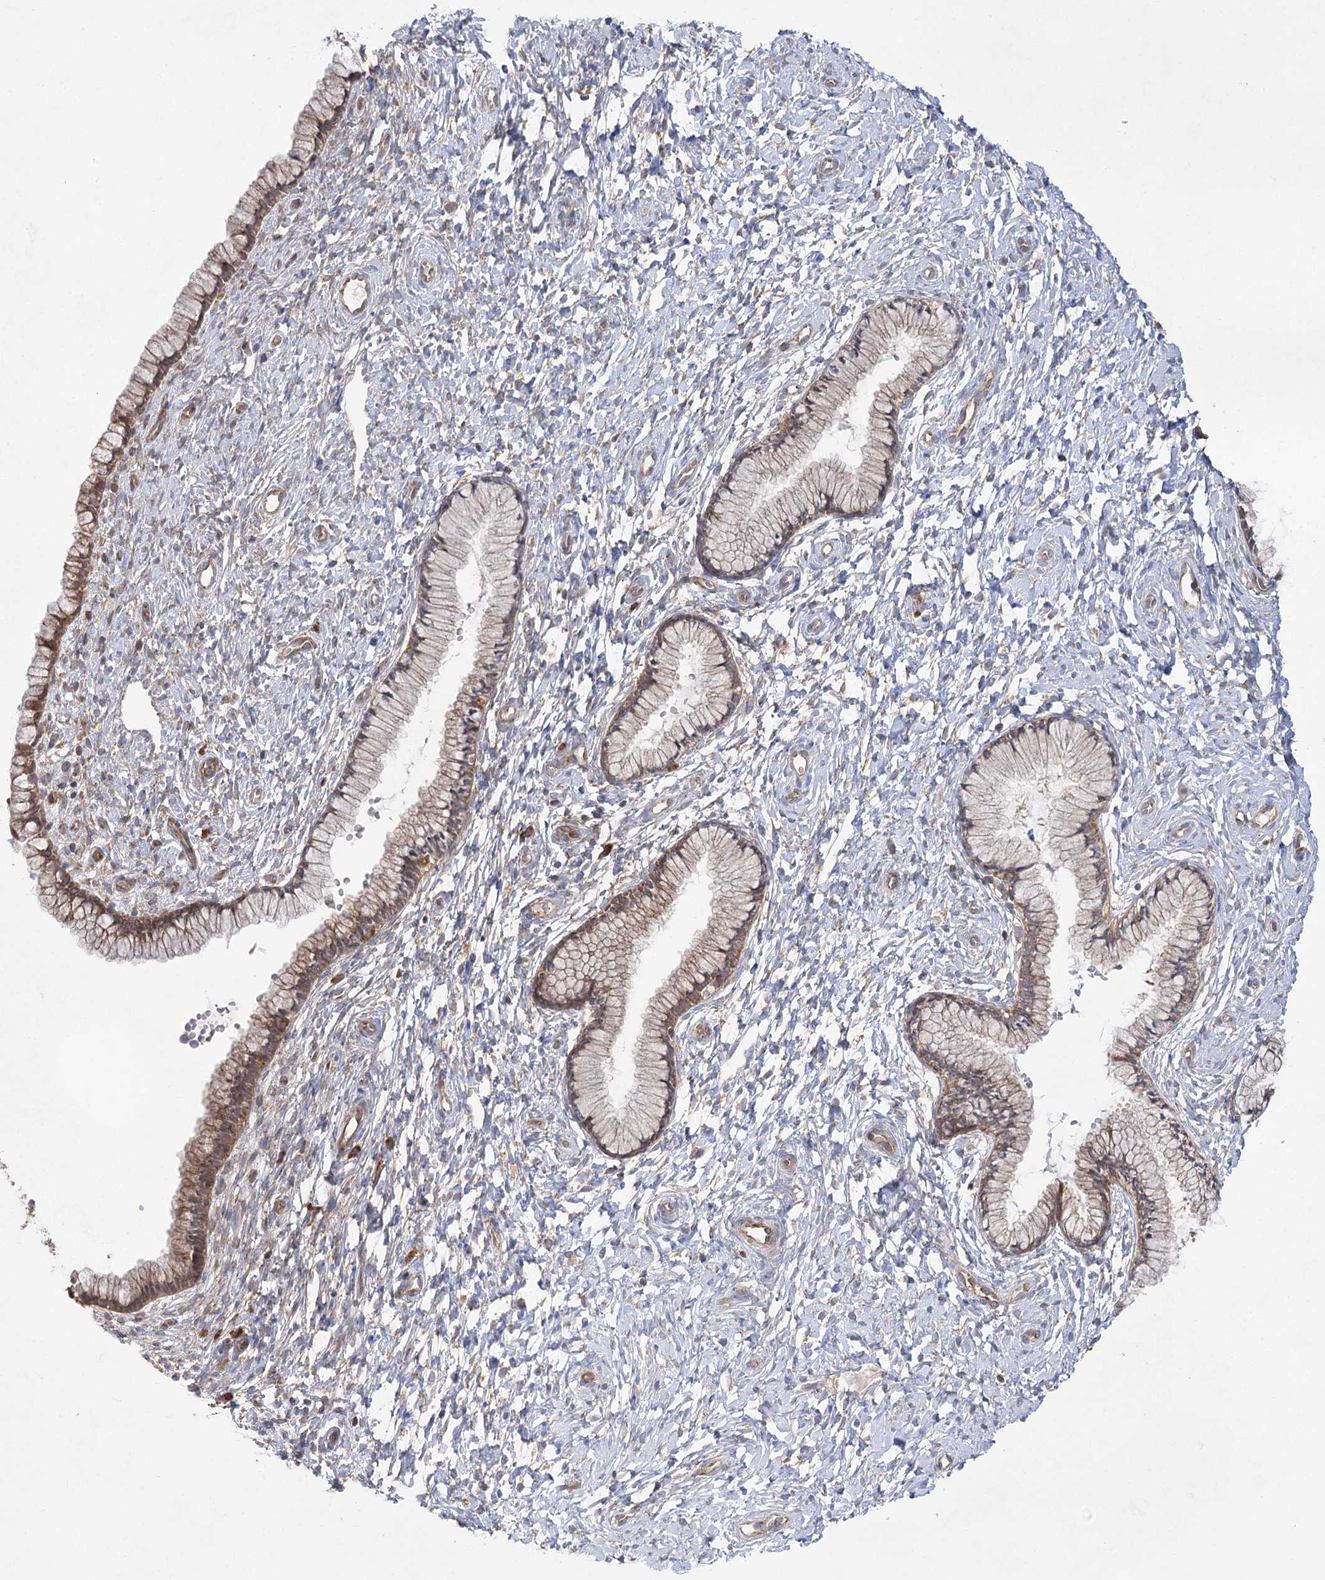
{"staining": {"intensity": "moderate", "quantity": ">75%", "location": "cytoplasmic/membranous"}, "tissue": "cervix", "cell_type": "Glandular cells", "image_type": "normal", "snomed": [{"axis": "morphology", "description": "Normal tissue, NOS"}, {"axis": "topography", "description": "Cervix"}], "caption": "Immunohistochemical staining of unremarkable human cervix shows medium levels of moderate cytoplasmic/membranous staining in approximately >75% of glandular cells.", "gene": "EIF3A", "patient": {"sex": "female", "age": 33}}